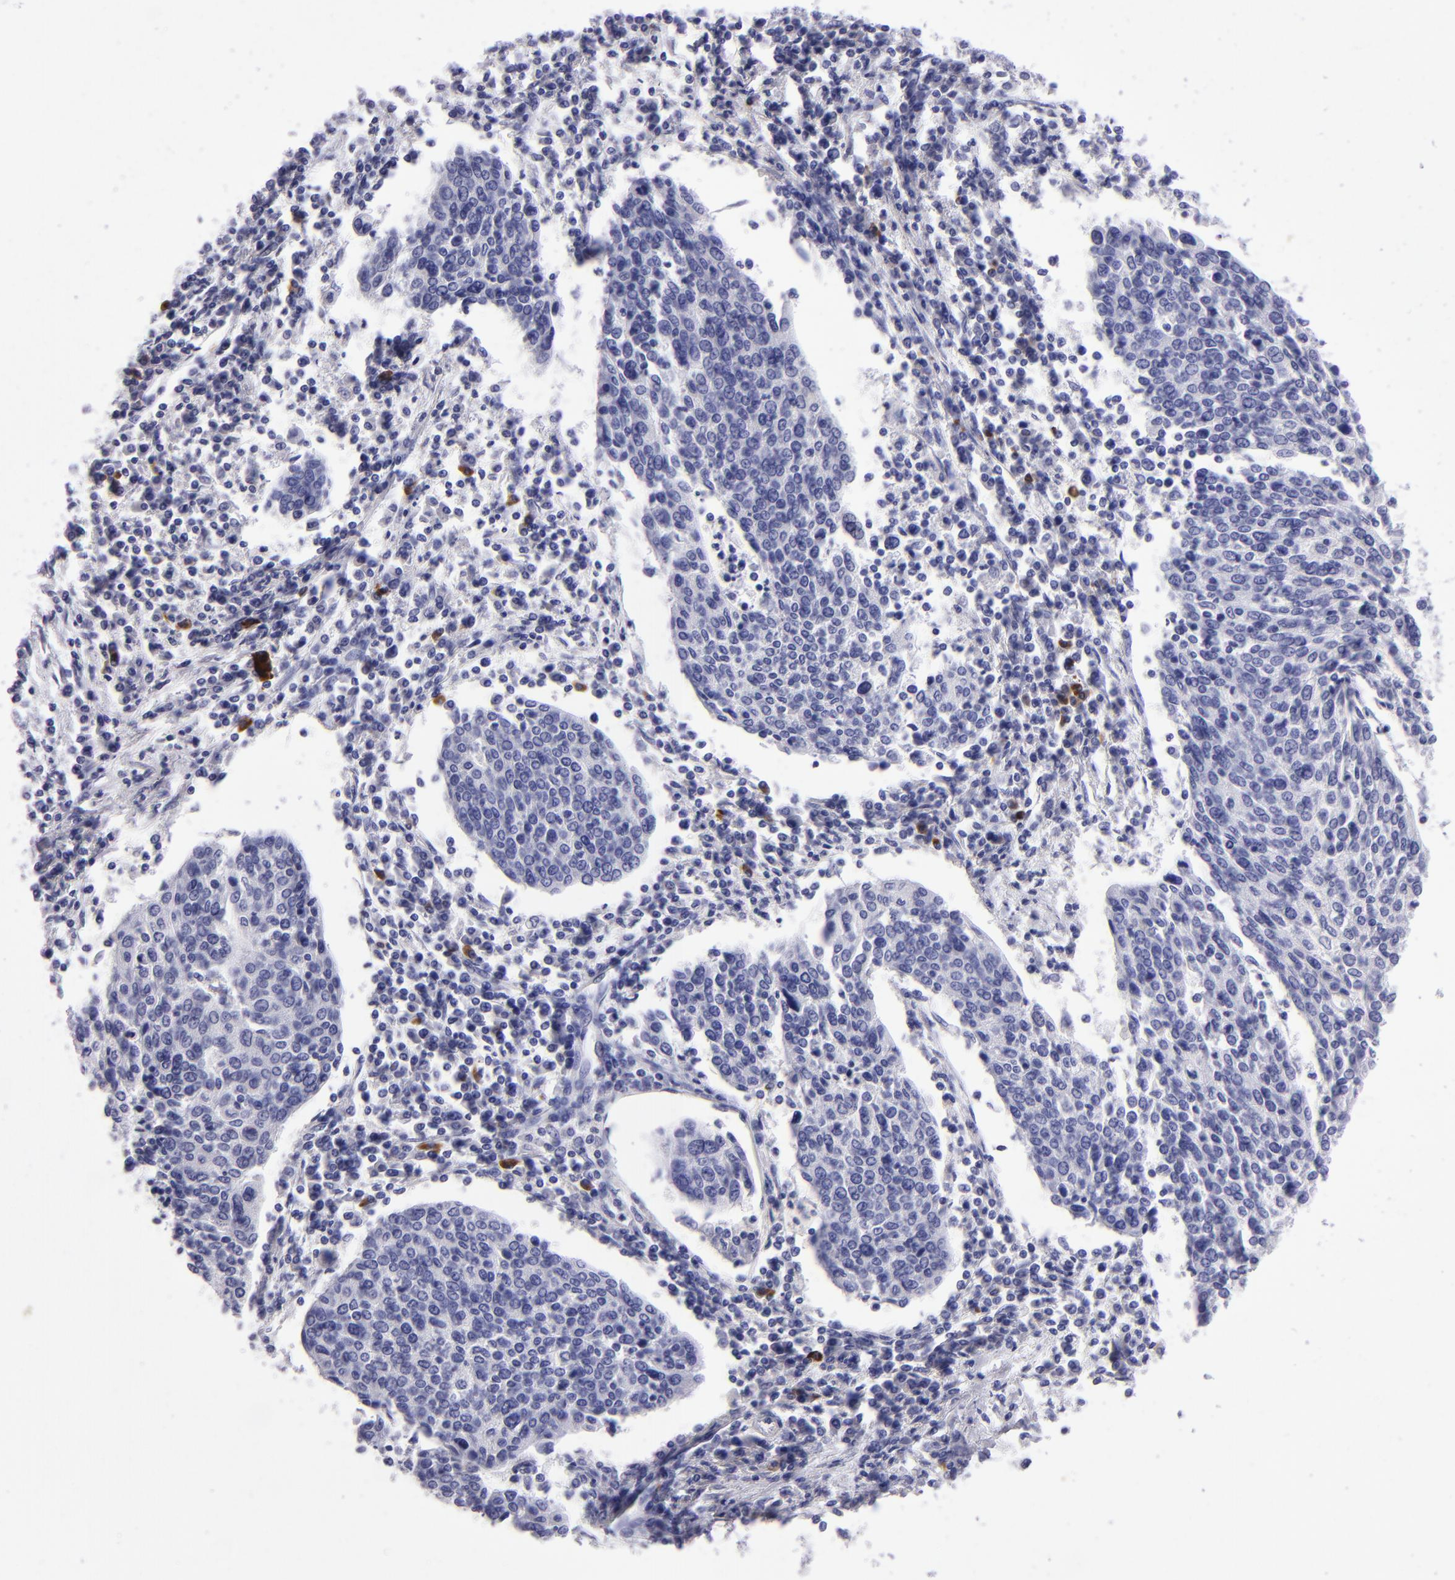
{"staining": {"intensity": "negative", "quantity": "none", "location": "none"}, "tissue": "cervical cancer", "cell_type": "Tumor cells", "image_type": "cancer", "snomed": [{"axis": "morphology", "description": "Squamous cell carcinoma, NOS"}, {"axis": "topography", "description": "Cervix"}], "caption": "High magnification brightfield microscopy of squamous cell carcinoma (cervical) stained with DAB (3,3'-diaminobenzidine) (brown) and counterstained with hematoxylin (blue): tumor cells show no significant staining.", "gene": "TYRP1", "patient": {"sex": "female", "age": 40}}